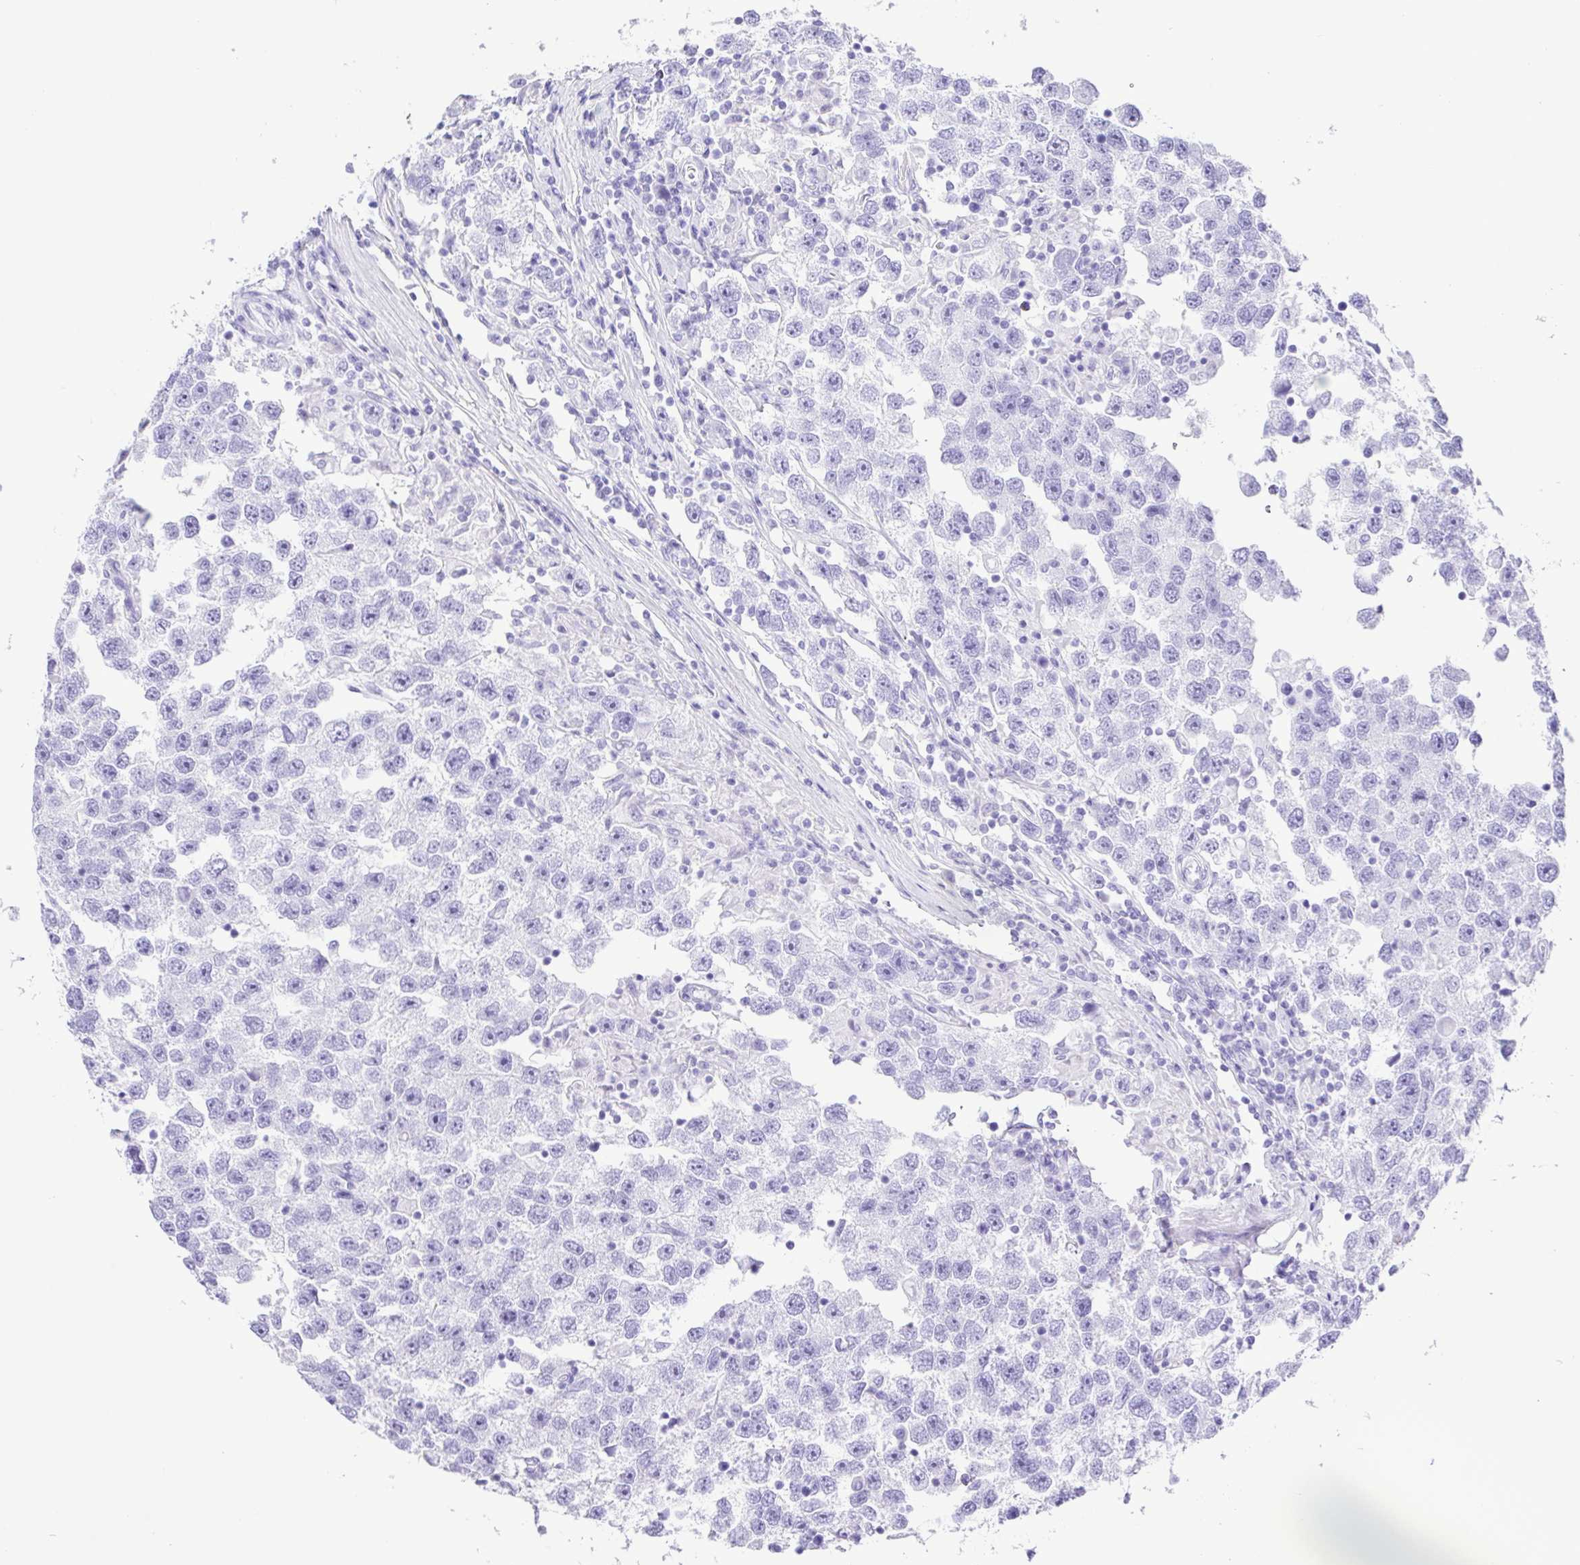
{"staining": {"intensity": "negative", "quantity": "none", "location": "none"}, "tissue": "testis cancer", "cell_type": "Tumor cells", "image_type": "cancer", "snomed": [{"axis": "morphology", "description": "Seminoma, NOS"}, {"axis": "topography", "description": "Testis"}], "caption": "Testis cancer was stained to show a protein in brown. There is no significant expression in tumor cells. (IHC, brightfield microscopy, high magnification).", "gene": "ERP27", "patient": {"sex": "male", "age": 26}}